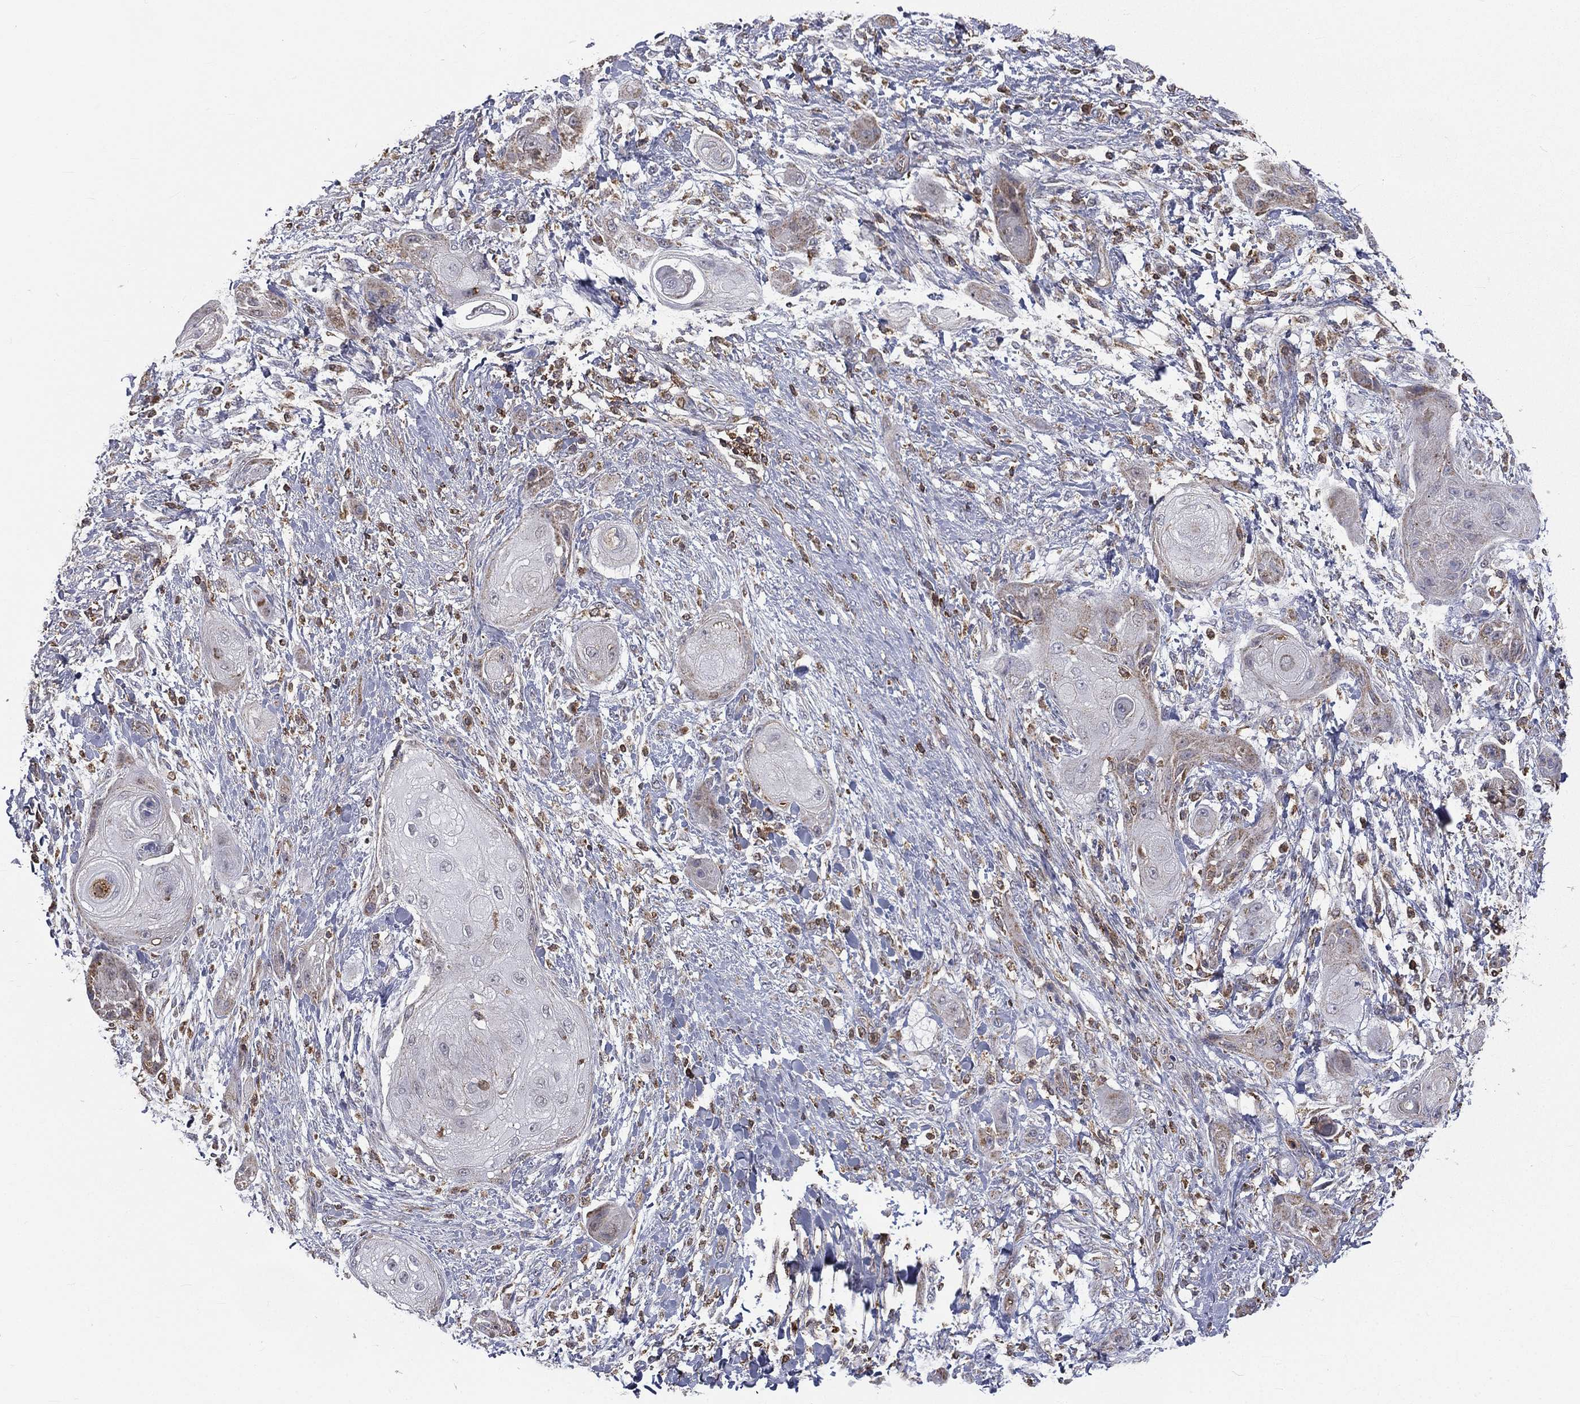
{"staining": {"intensity": "negative", "quantity": "none", "location": "none"}, "tissue": "skin cancer", "cell_type": "Tumor cells", "image_type": "cancer", "snomed": [{"axis": "morphology", "description": "Squamous cell carcinoma, NOS"}, {"axis": "topography", "description": "Skin"}], "caption": "Skin squamous cell carcinoma was stained to show a protein in brown. There is no significant positivity in tumor cells.", "gene": "RIN3", "patient": {"sex": "male", "age": 62}}